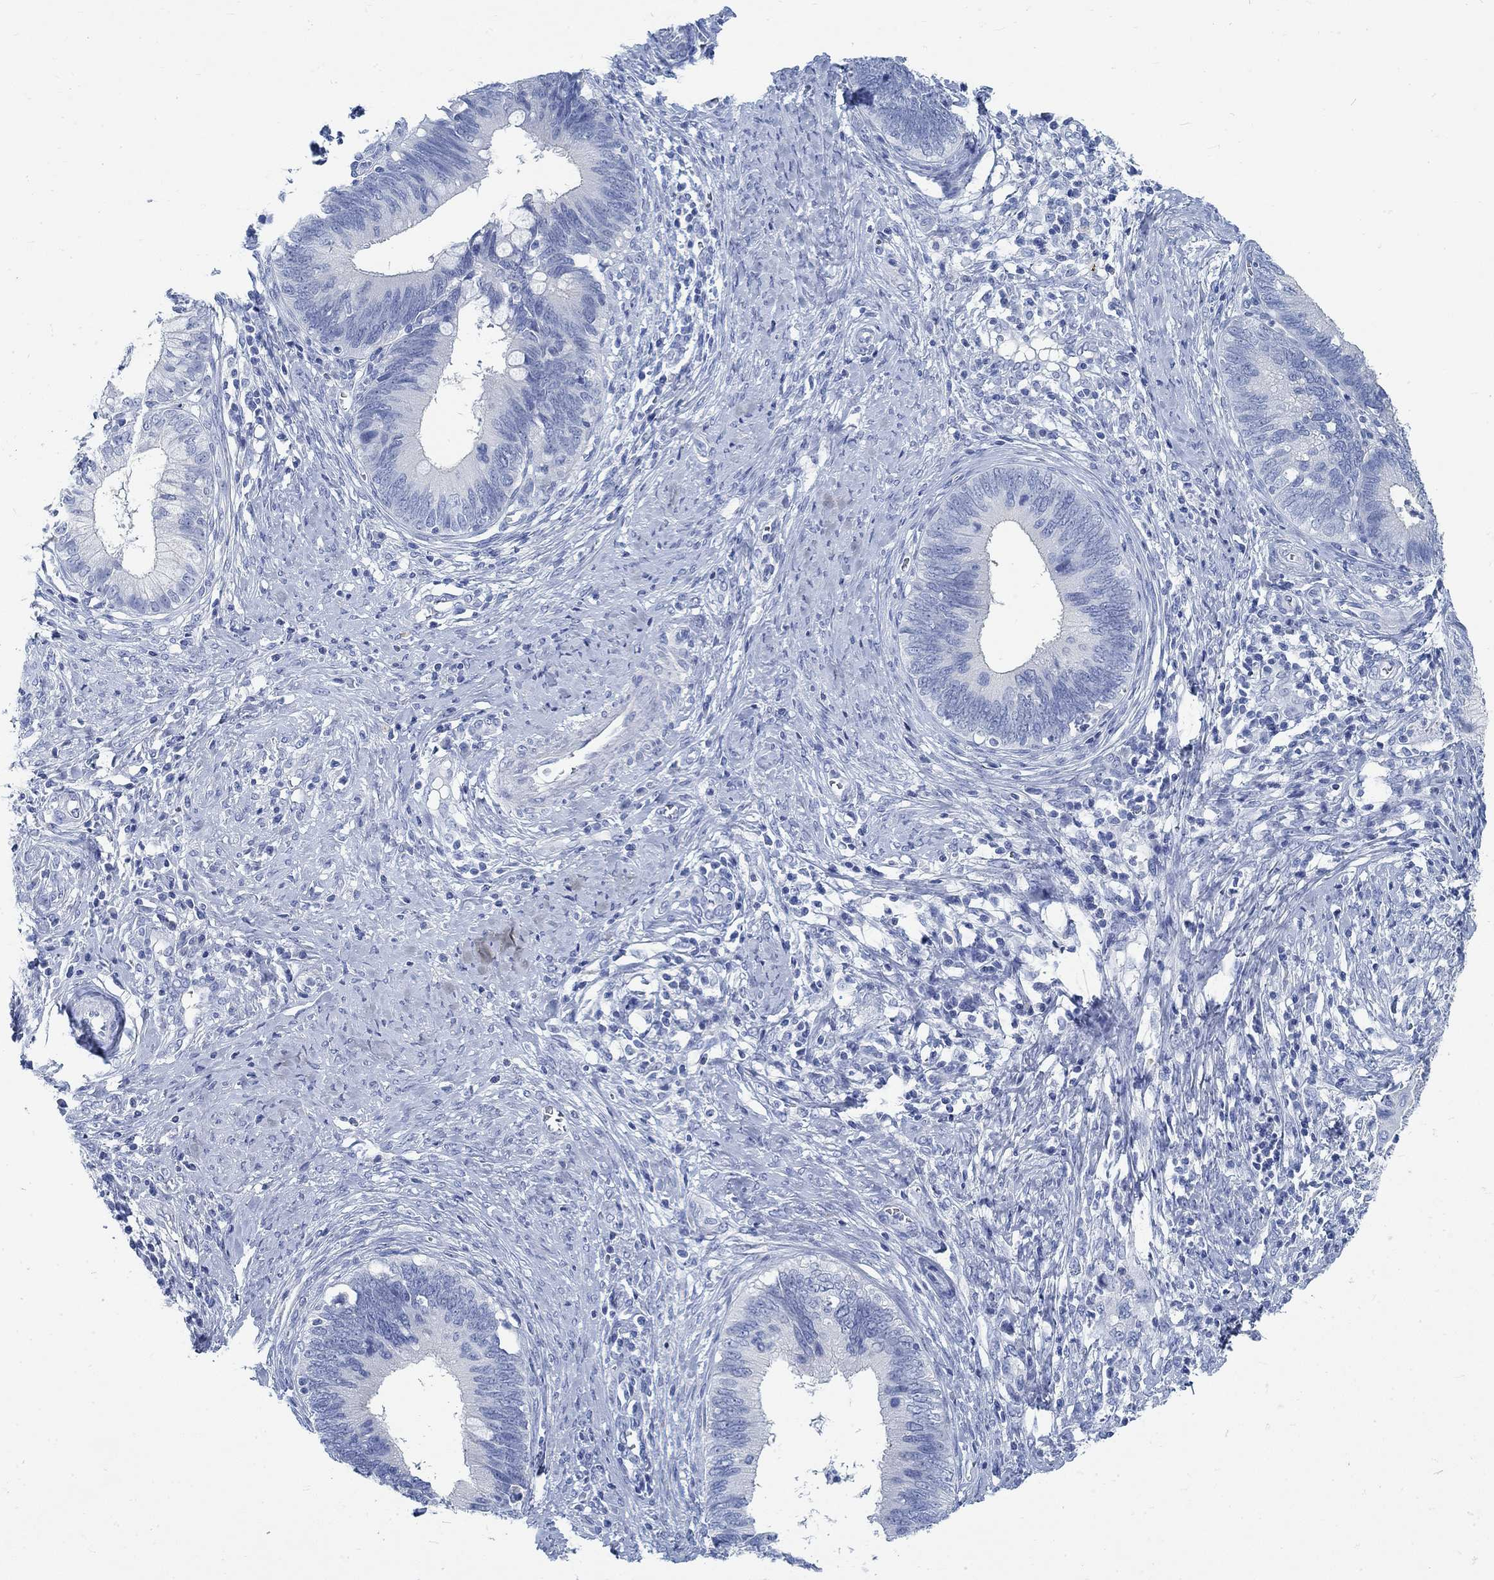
{"staining": {"intensity": "negative", "quantity": "none", "location": "none"}, "tissue": "cervical cancer", "cell_type": "Tumor cells", "image_type": "cancer", "snomed": [{"axis": "morphology", "description": "Adenocarcinoma, NOS"}, {"axis": "topography", "description": "Cervix"}], "caption": "The immunohistochemistry histopathology image has no significant expression in tumor cells of cervical adenocarcinoma tissue. (DAB (3,3'-diaminobenzidine) immunohistochemistry (IHC) visualized using brightfield microscopy, high magnification).", "gene": "RBM20", "patient": {"sex": "female", "age": 42}}